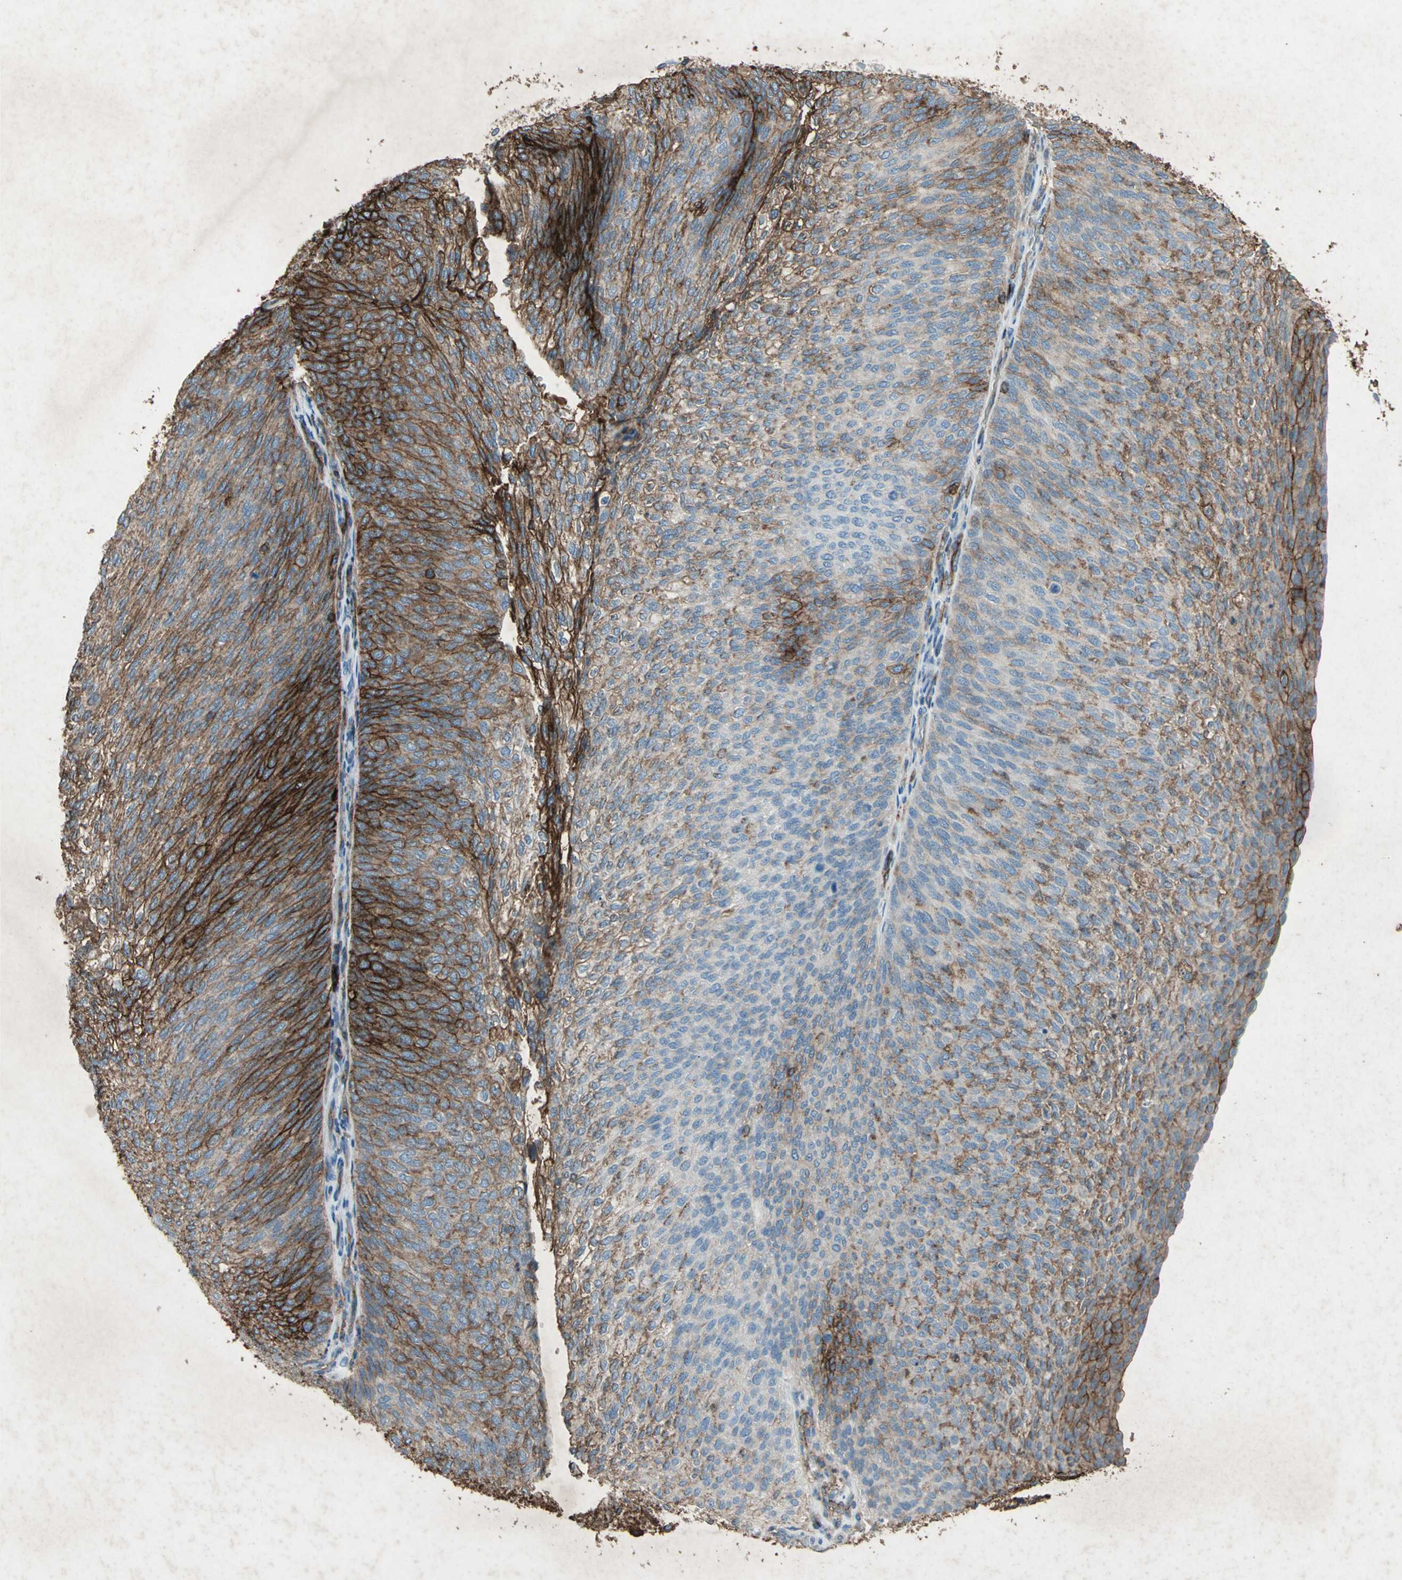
{"staining": {"intensity": "strong", "quantity": ">75%", "location": "cytoplasmic/membranous"}, "tissue": "urothelial cancer", "cell_type": "Tumor cells", "image_type": "cancer", "snomed": [{"axis": "morphology", "description": "Urothelial carcinoma, Low grade"}, {"axis": "topography", "description": "Urinary bladder"}], "caption": "Immunohistochemistry (IHC) of human urothelial cancer exhibits high levels of strong cytoplasmic/membranous staining in about >75% of tumor cells.", "gene": "CCR6", "patient": {"sex": "female", "age": 79}}